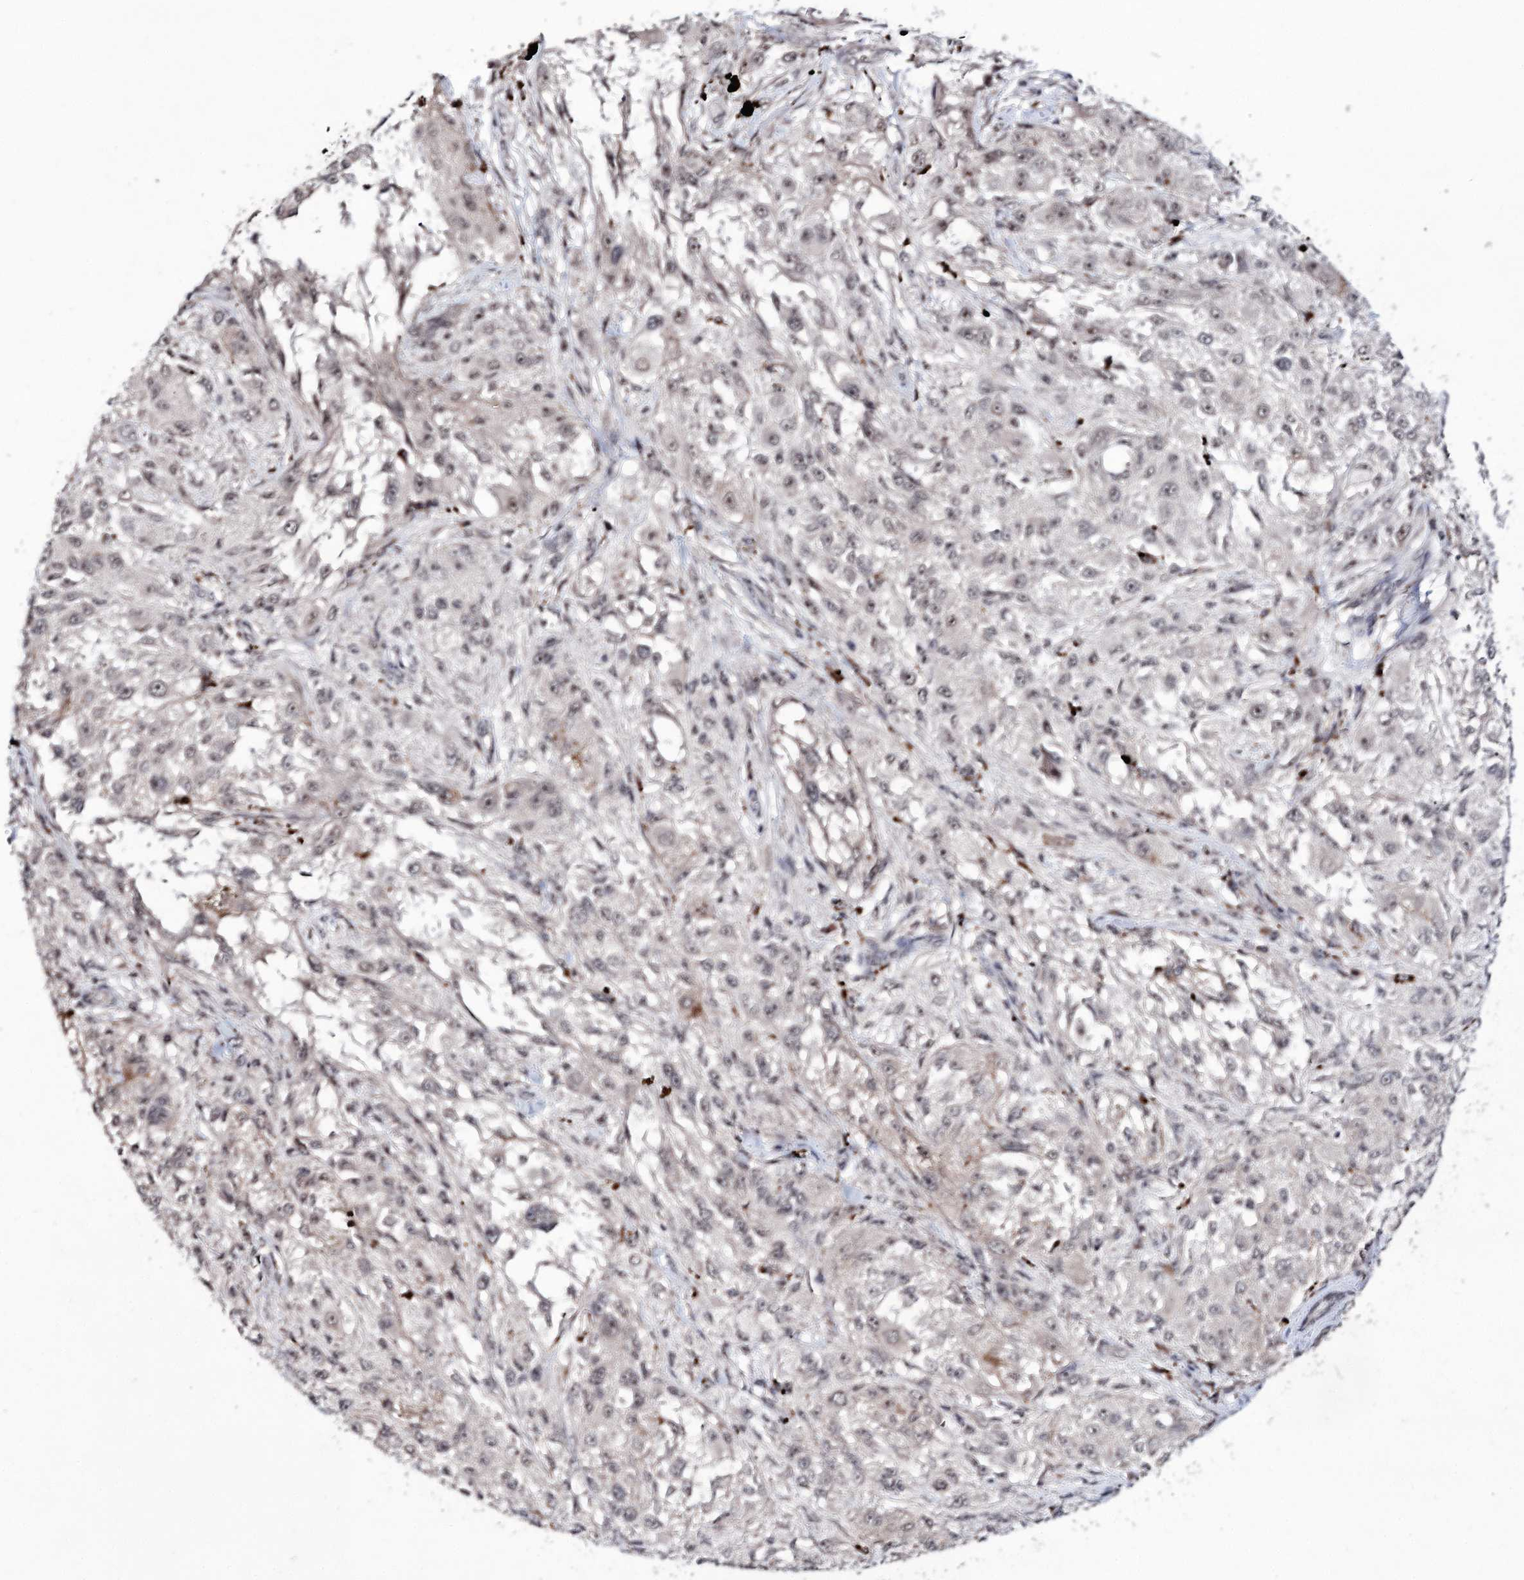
{"staining": {"intensity": "weak", "quantity": "<25%", "location": "nuclear"}, "tissue": "melanoma", "cell_type": "Tumor cells", "image_type": "cancer", "snomed": [{"axis": "morphology", "description": "Necrosis, NOS"}, {"axis": "morphology", "description": "Malignant melanoma, NOS"}, {"axis": "topography", "description": "Skin"}], "caption": "IHC photomicrograph of human melanoma stained for a protein (brown), which exhibits no positivity in tumor cells.", "gene": "VGLL4", "patient": {"sex": "female", "age": 87}}